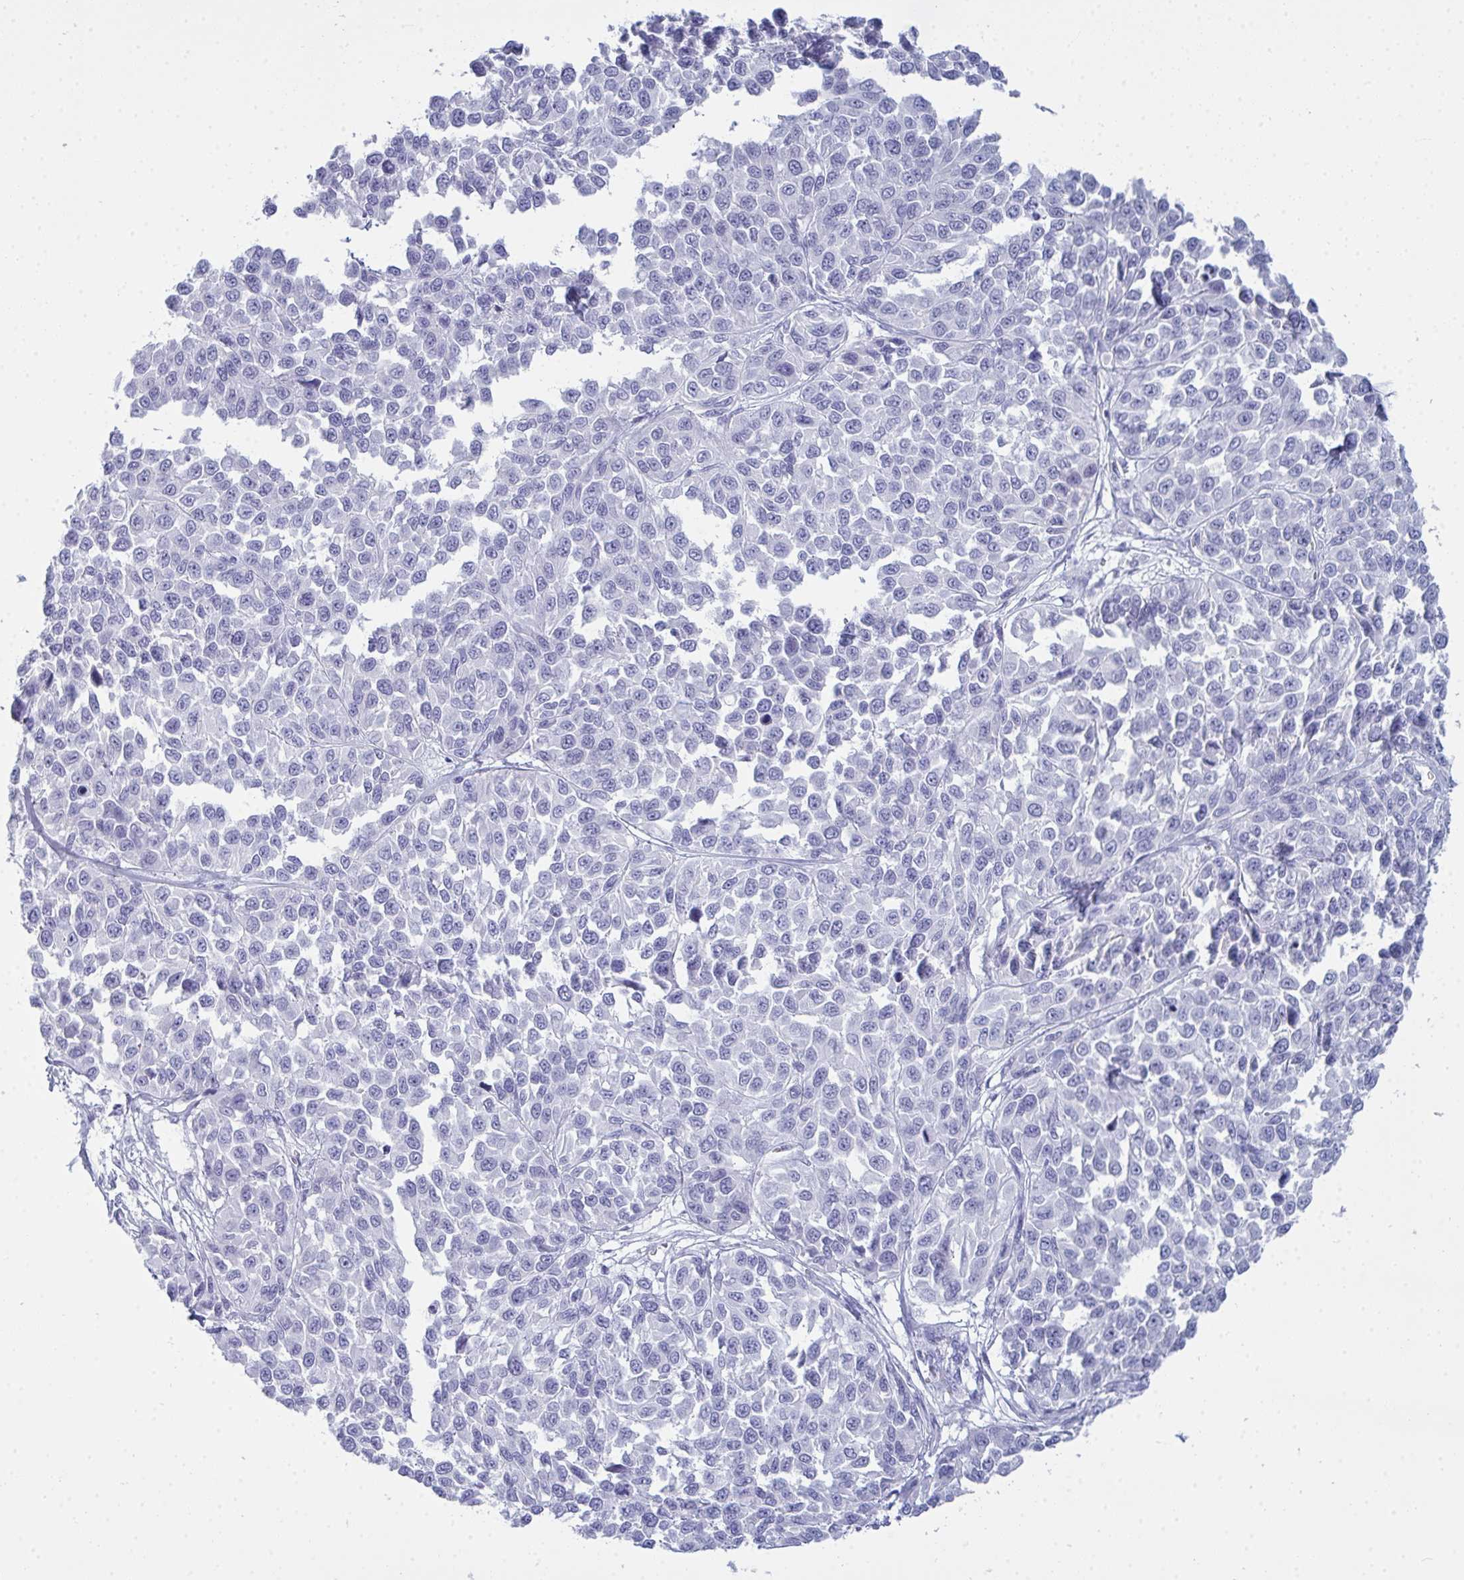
{"staining": {"intensity": "negative", "quantity": "none", "location": "none"}, "tissue": "melanoma", "cell_type": "Tumor cells", "image_type": "cancer", "snomed": [{"axis": "morphology", "description": "Malignant melanoma, NOS"}, {"axis": "topography", "description": "Skin"}], "caption": "This histopathology image is of malignant melanoma stained with immunohistochemistry (IHC) to label a protein in brown with the nuclei are counter-stained blue. There is no staining in tumor cells.", "gene": "SERPINB10", "patient": {"sex": "male", "age": 62}}